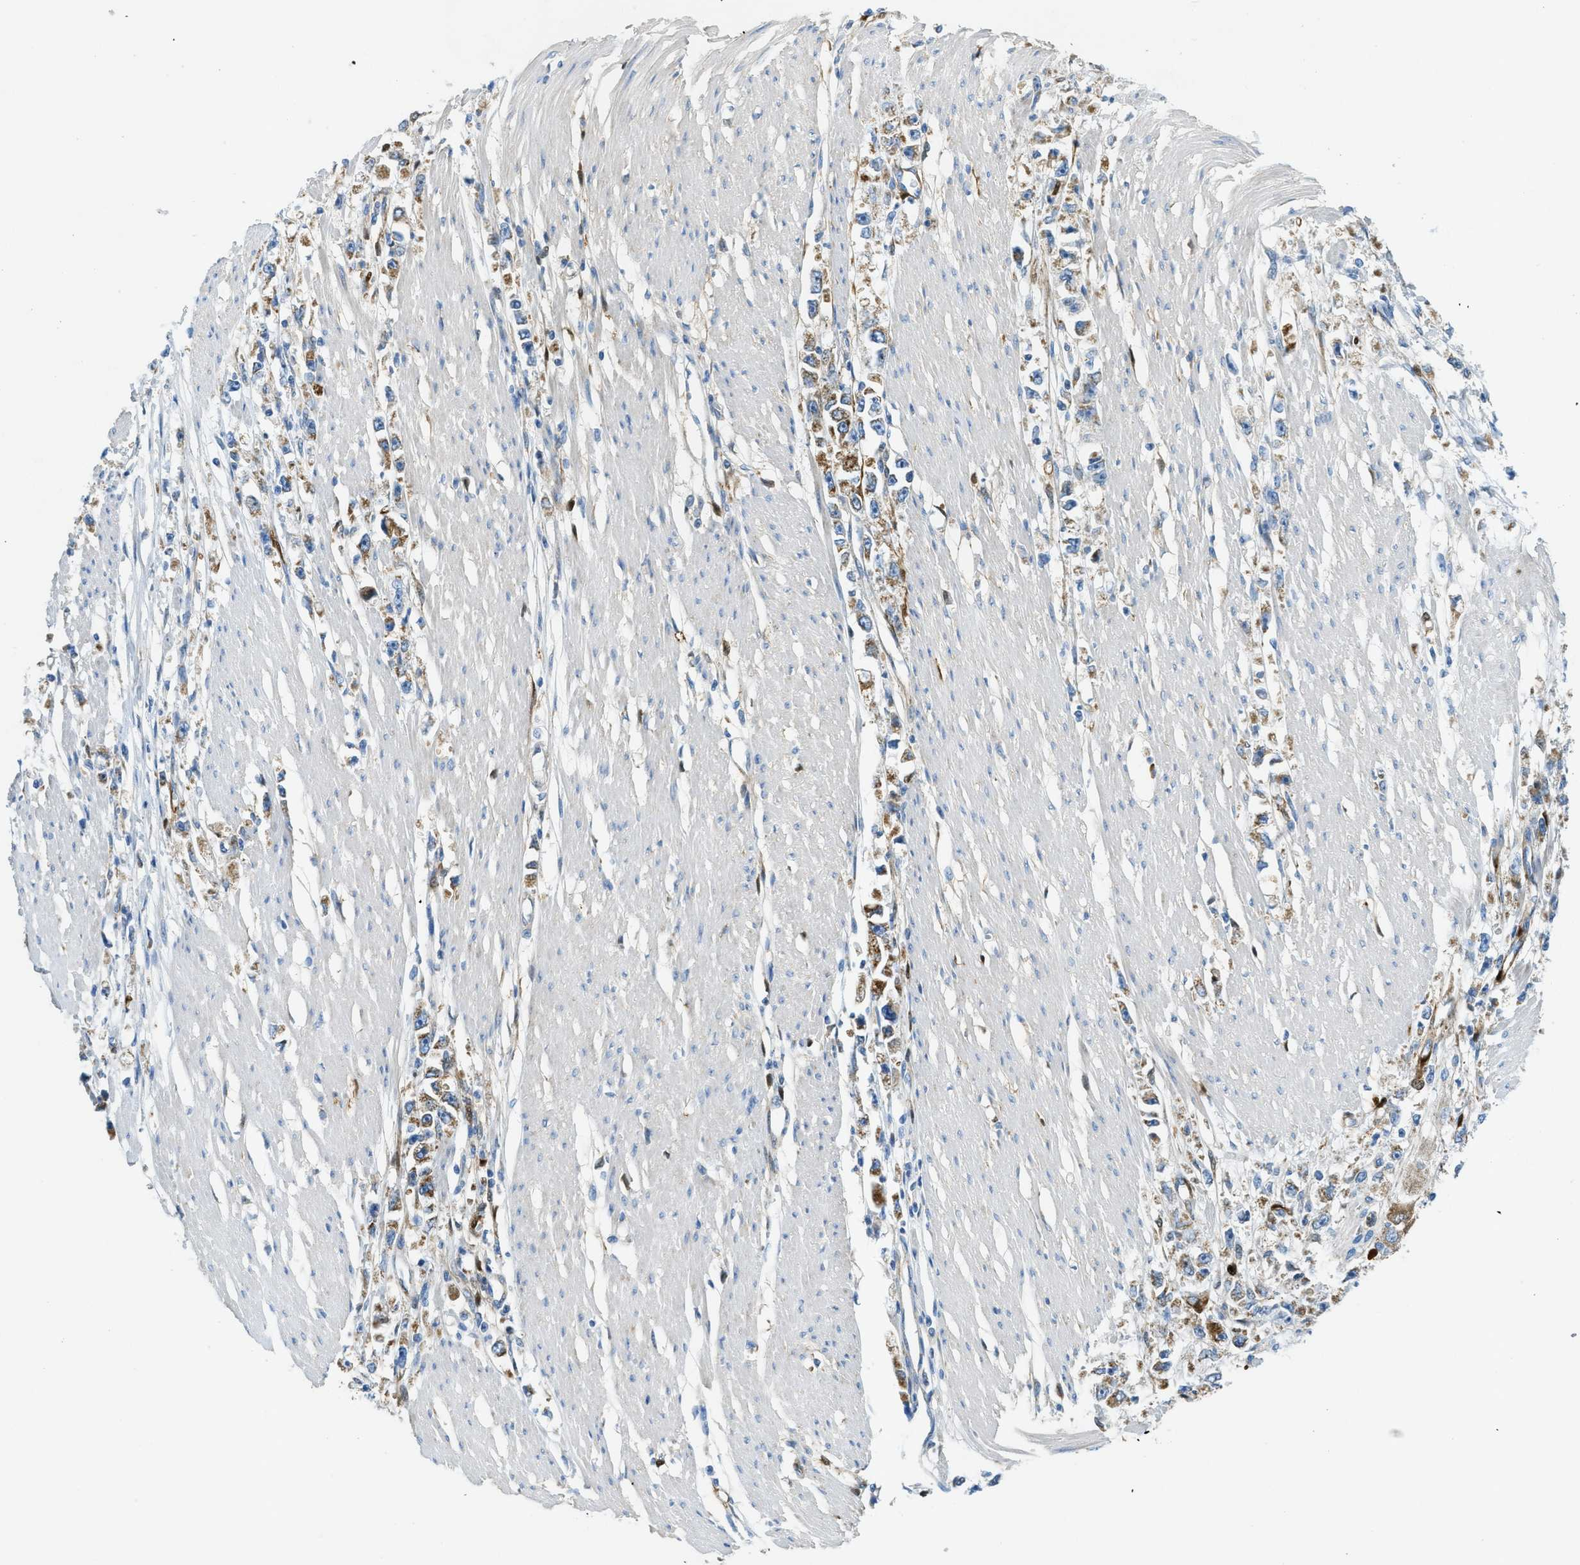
{"staining": {"intensity": "moderate", "quantity": ">75%", "location": "cytoplasmic/membranous"}, "tissue": "stomach cancer", "cell_type": "Tumor cells", "image_type": "cancer", "snomed": [{"axis": "morphology", "description": "Adenocarcinoma, NOS"}, {"axis": "topography", "description": "Stomach"}], "caption": "Protein expression analysis of human adenocarcinoma (stomach) reveals moderate cytoplasmic/membranous expression in approximately >75% of tumor cells.", "gene": "CYGB", "patient": {"sex": "female", "age": 59}}